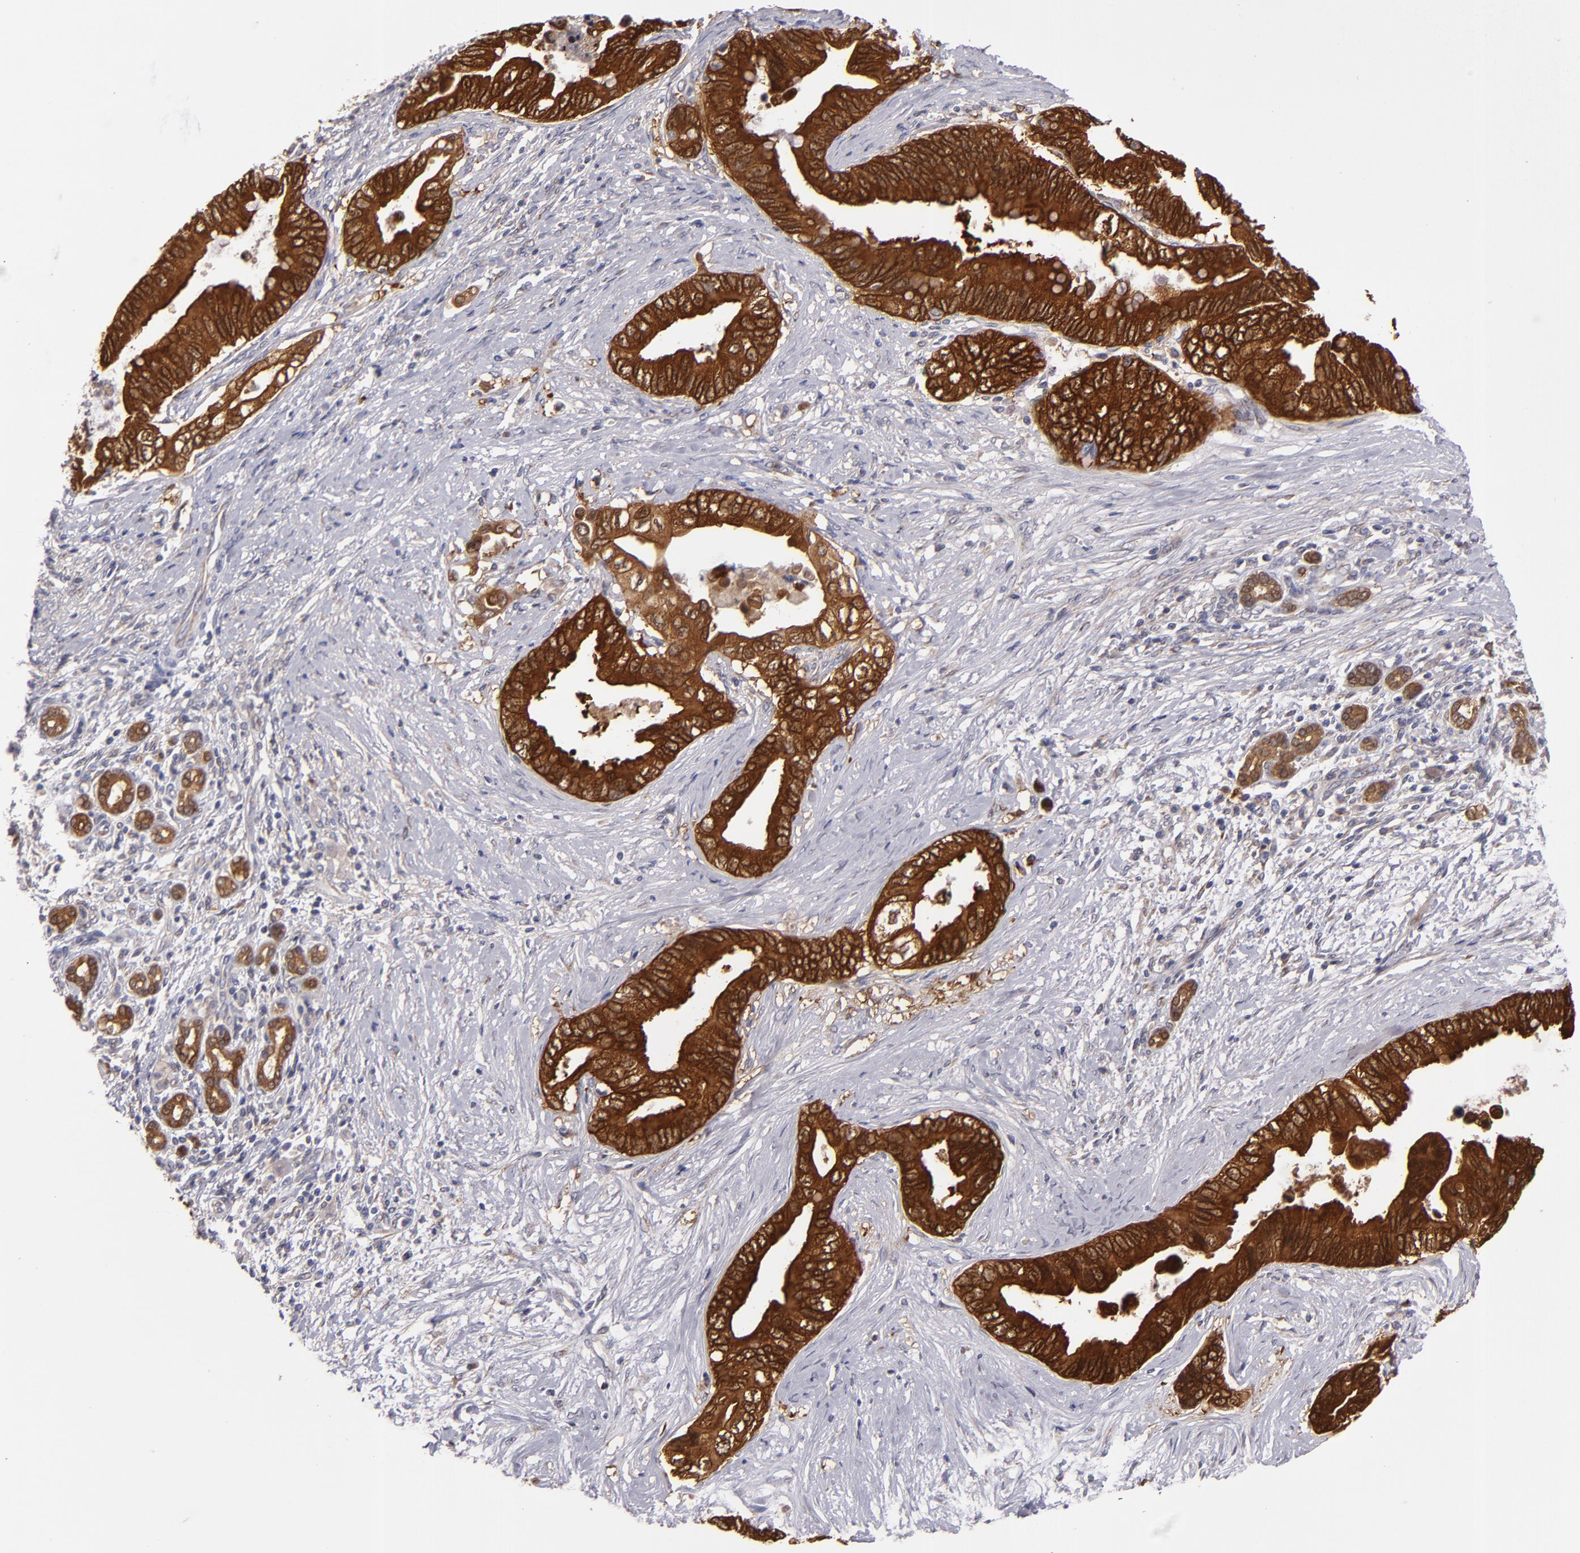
{"staining": {"intensity": "strong", "quantity": ">75%", "location": "cytoplasmic/membranous"}, "tissue": "pancreatic cancer", "cell_type": "Tumor cells", "image_type": "cancer", "snomed": [{"axis": "morphology", "description": "Adenocarcinoma, NOS"}, {"axis": "topography", "description": "Pancreas"}], "caption": "An image of human pancreatic cancer (adenocarcinoma) stained for a protein reveals strong cytoplasmic/membranous brown staining in tumor cells.", "gene": "SH2D4A", "patient": {"sex": "female", "age": 66}}